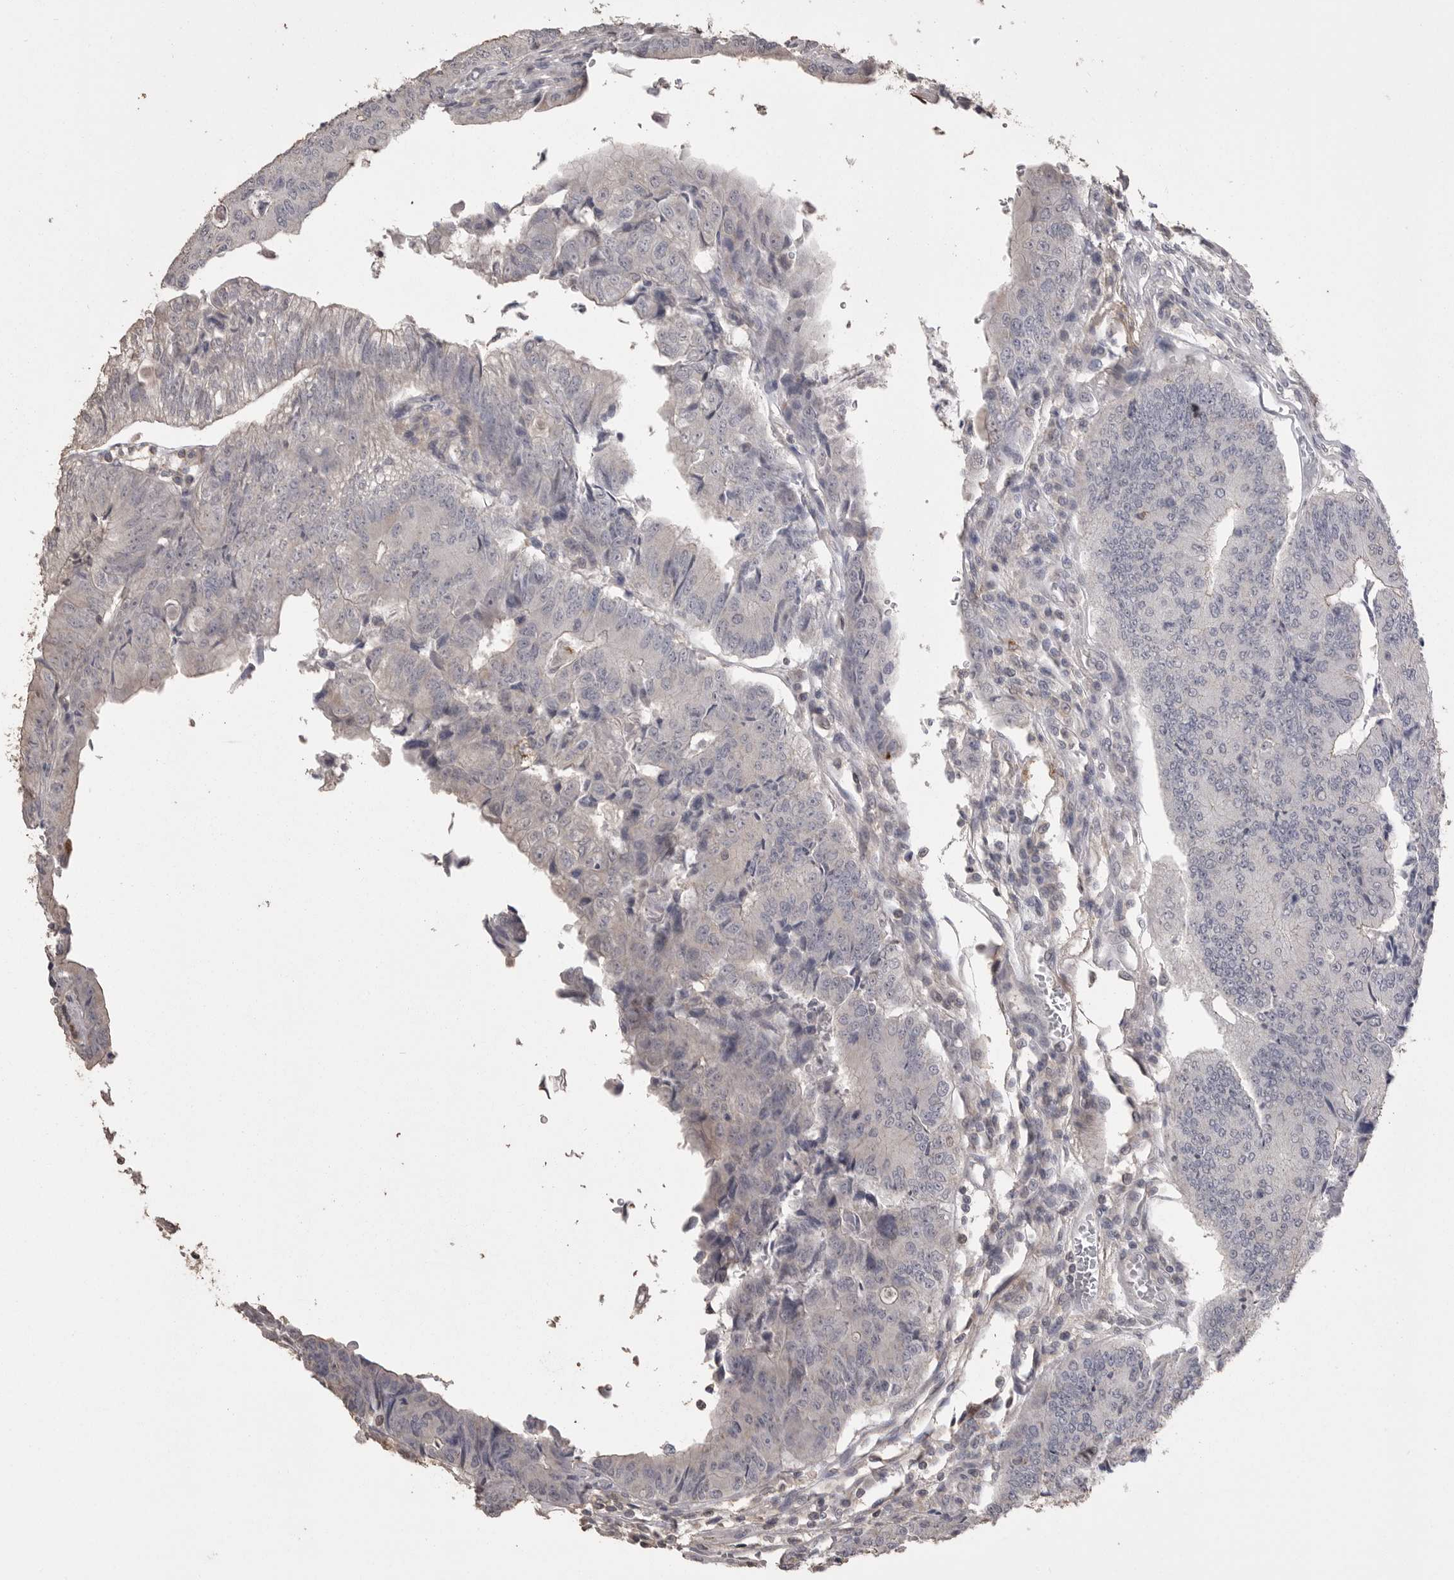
{"staining": {"intensity": "negative", "quantity": "none", "location": "none"}, "tissue": "colorectal cancer", "cell_type": "Tumor cells", "image_type": "cancer", "snomed": [{"axis": "morphology", "description": "Adenocarcinoma, NOS"}, {"axis": "topography", "description": "Colon"}], "caption": "Immunohistochemical staining of human adenocarcinoma (colorectal) shows no significant staining in tumor cells.", "gene": "MMP7", "patient": {"sex": "female", "age": 67}}